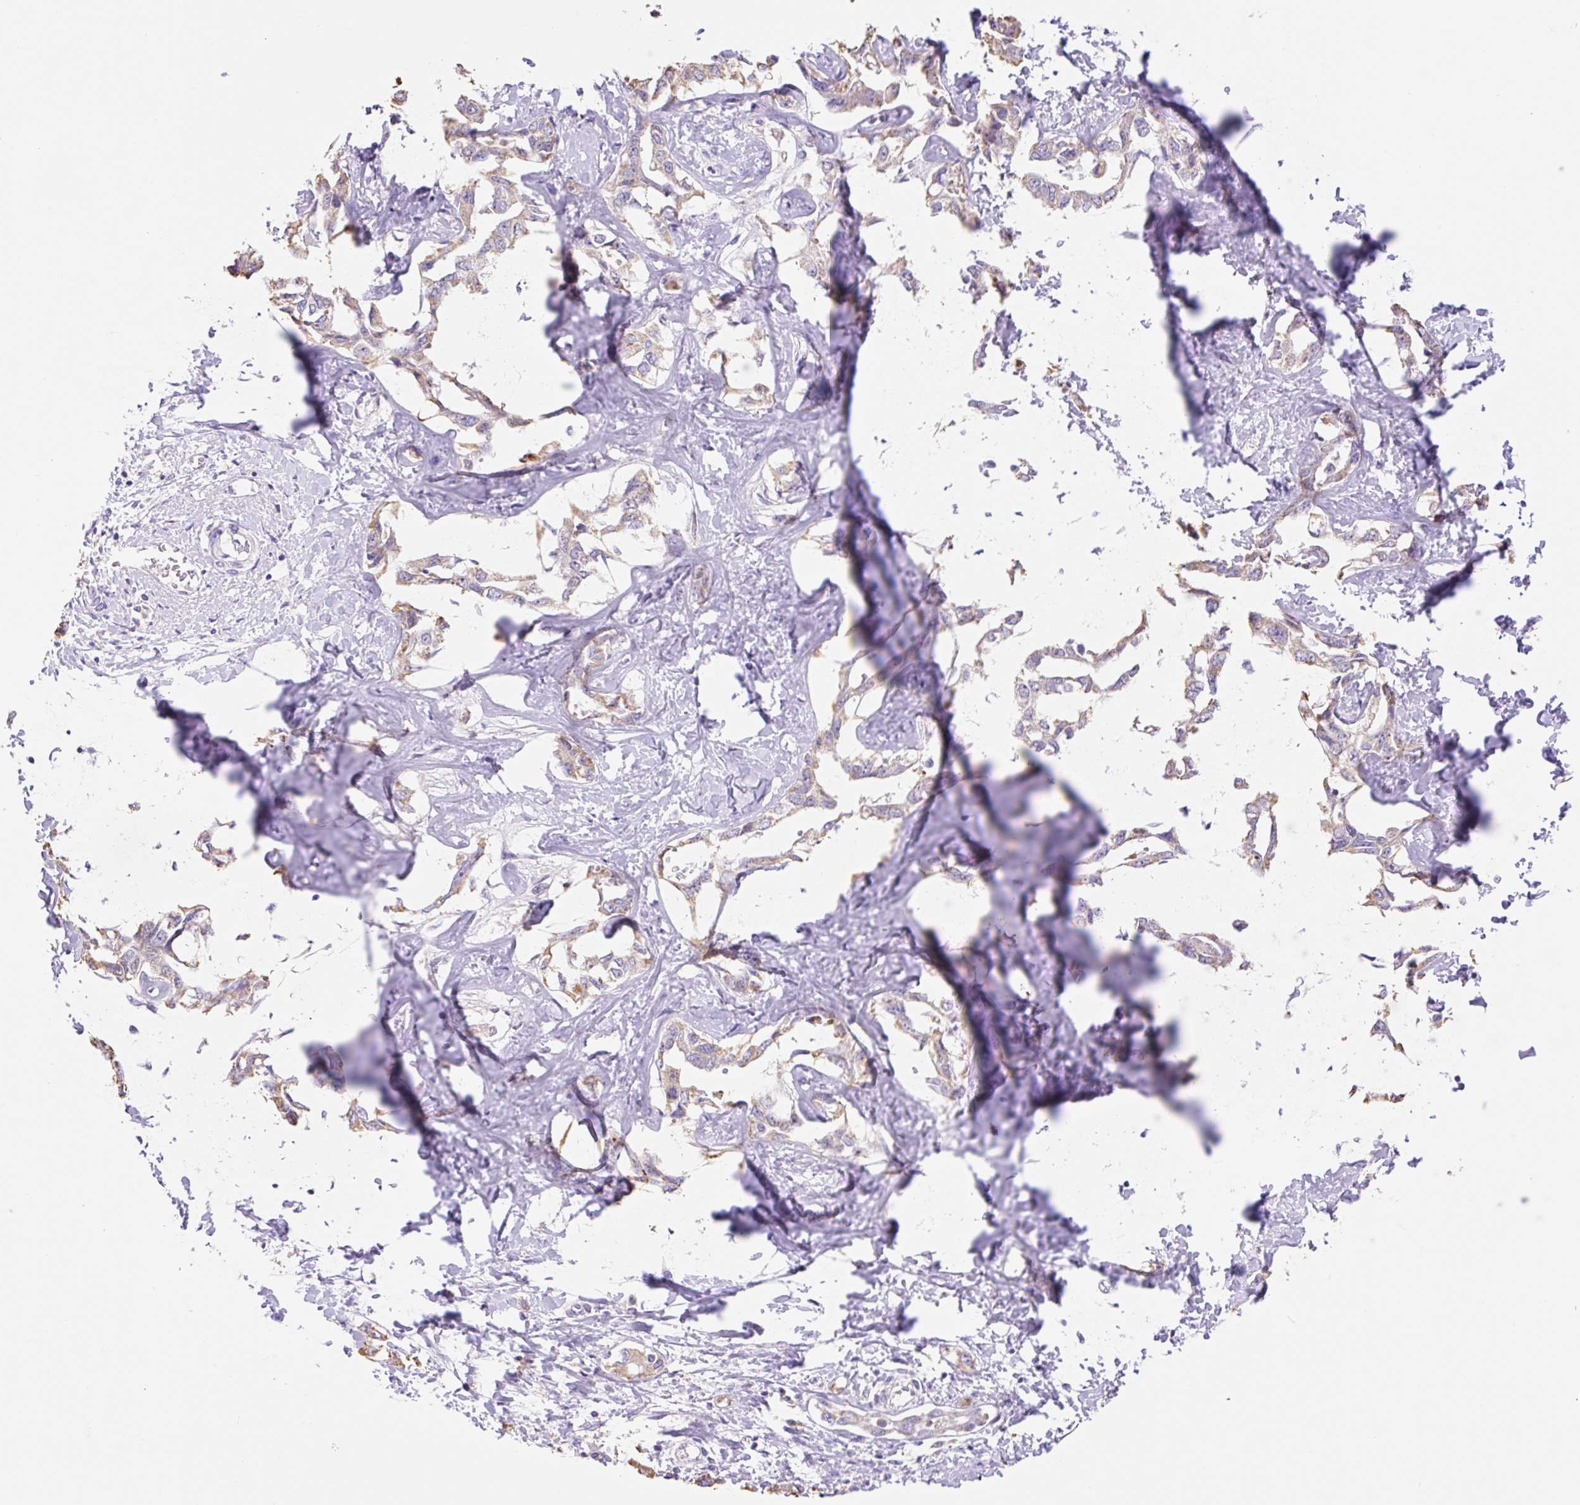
{"staining": {"intensity": "moderate", "quantity": ">75%", "location": "cytoplasmic/membranous"}, "tissue": "liver cancer", "cell_type": "Tumor cells", "image_type": "cancer", "snomed": [{"axis": "morphology", "description": "Cholangiocarcinoma"}, {"axis": "topography", "description": "Liver"}], "caption": "Protein staining of liver cancer tissue displays moderate cytoplasmic/membranous expression in approximately >75% of tumor cells.", "gene": "COPZ2", "patient": {"sex": "male", "age": 59}}